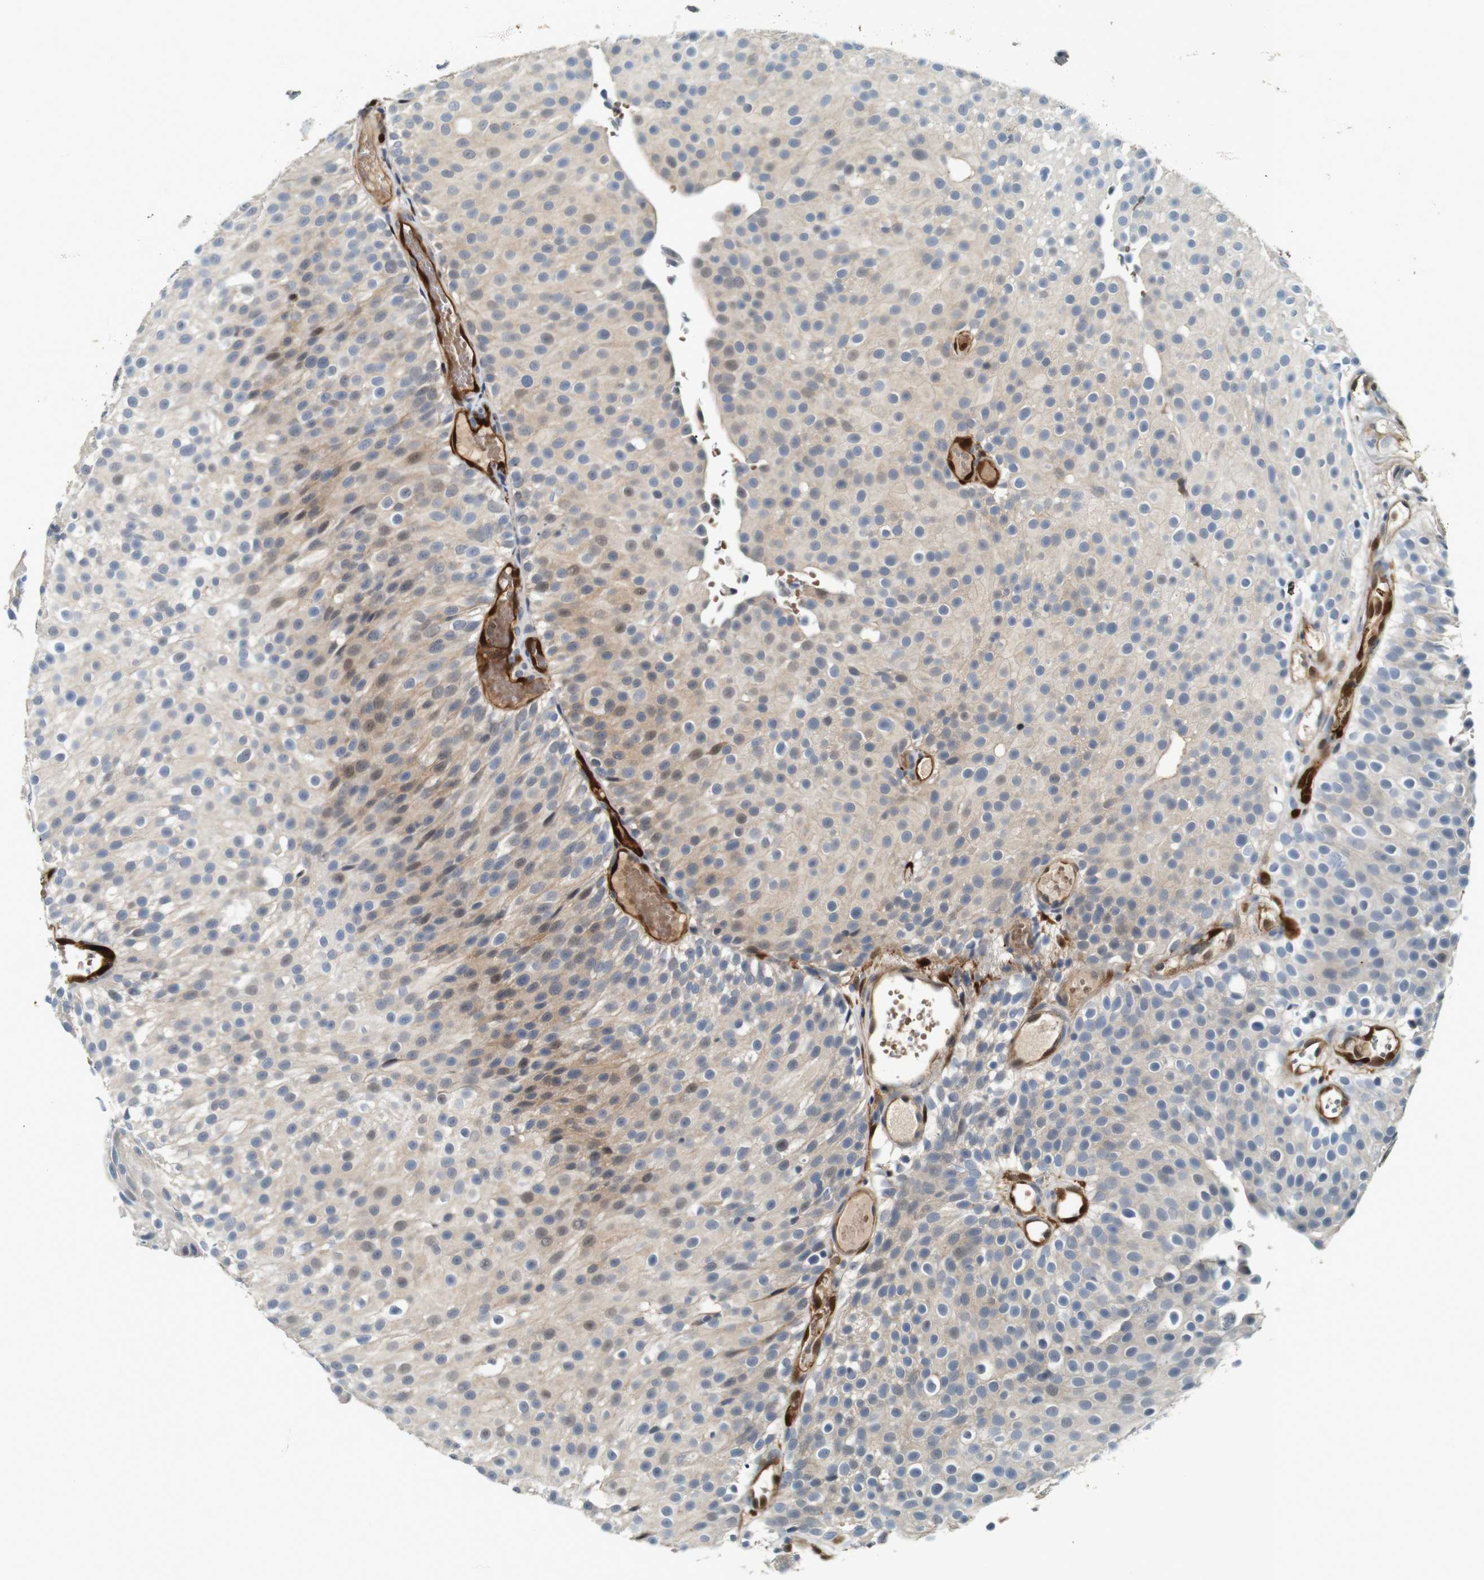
{"staining": {"intensity": "weak", "quantity": "25%-75%", "location": "cytoplasmic/membranous,nuclear"}, "tissue": "urothelial cancer", "cell_type": "Tumor cells", "image_type": "cancer", "snomed": [{"axis": "morphology", "description": "Urothelial carcinoma, Low grade"}, {"axis": "topography", "description": "Urinary bladder"}], "caption": "Protein staining of urothelial carcinoma (low-grade) tissue exhibits weak cytoplasmic/membranous and nuclear expression in approximately 25%-75% of tumor cells. The staining is performed using DAB (3,3'-diaminobenzidine) brown chromogen to label protein expression. The nuclei are counter-stained blue using hematoxylin.", "gene": "LXN", "patient": {"sex": "male", "age": 78}}